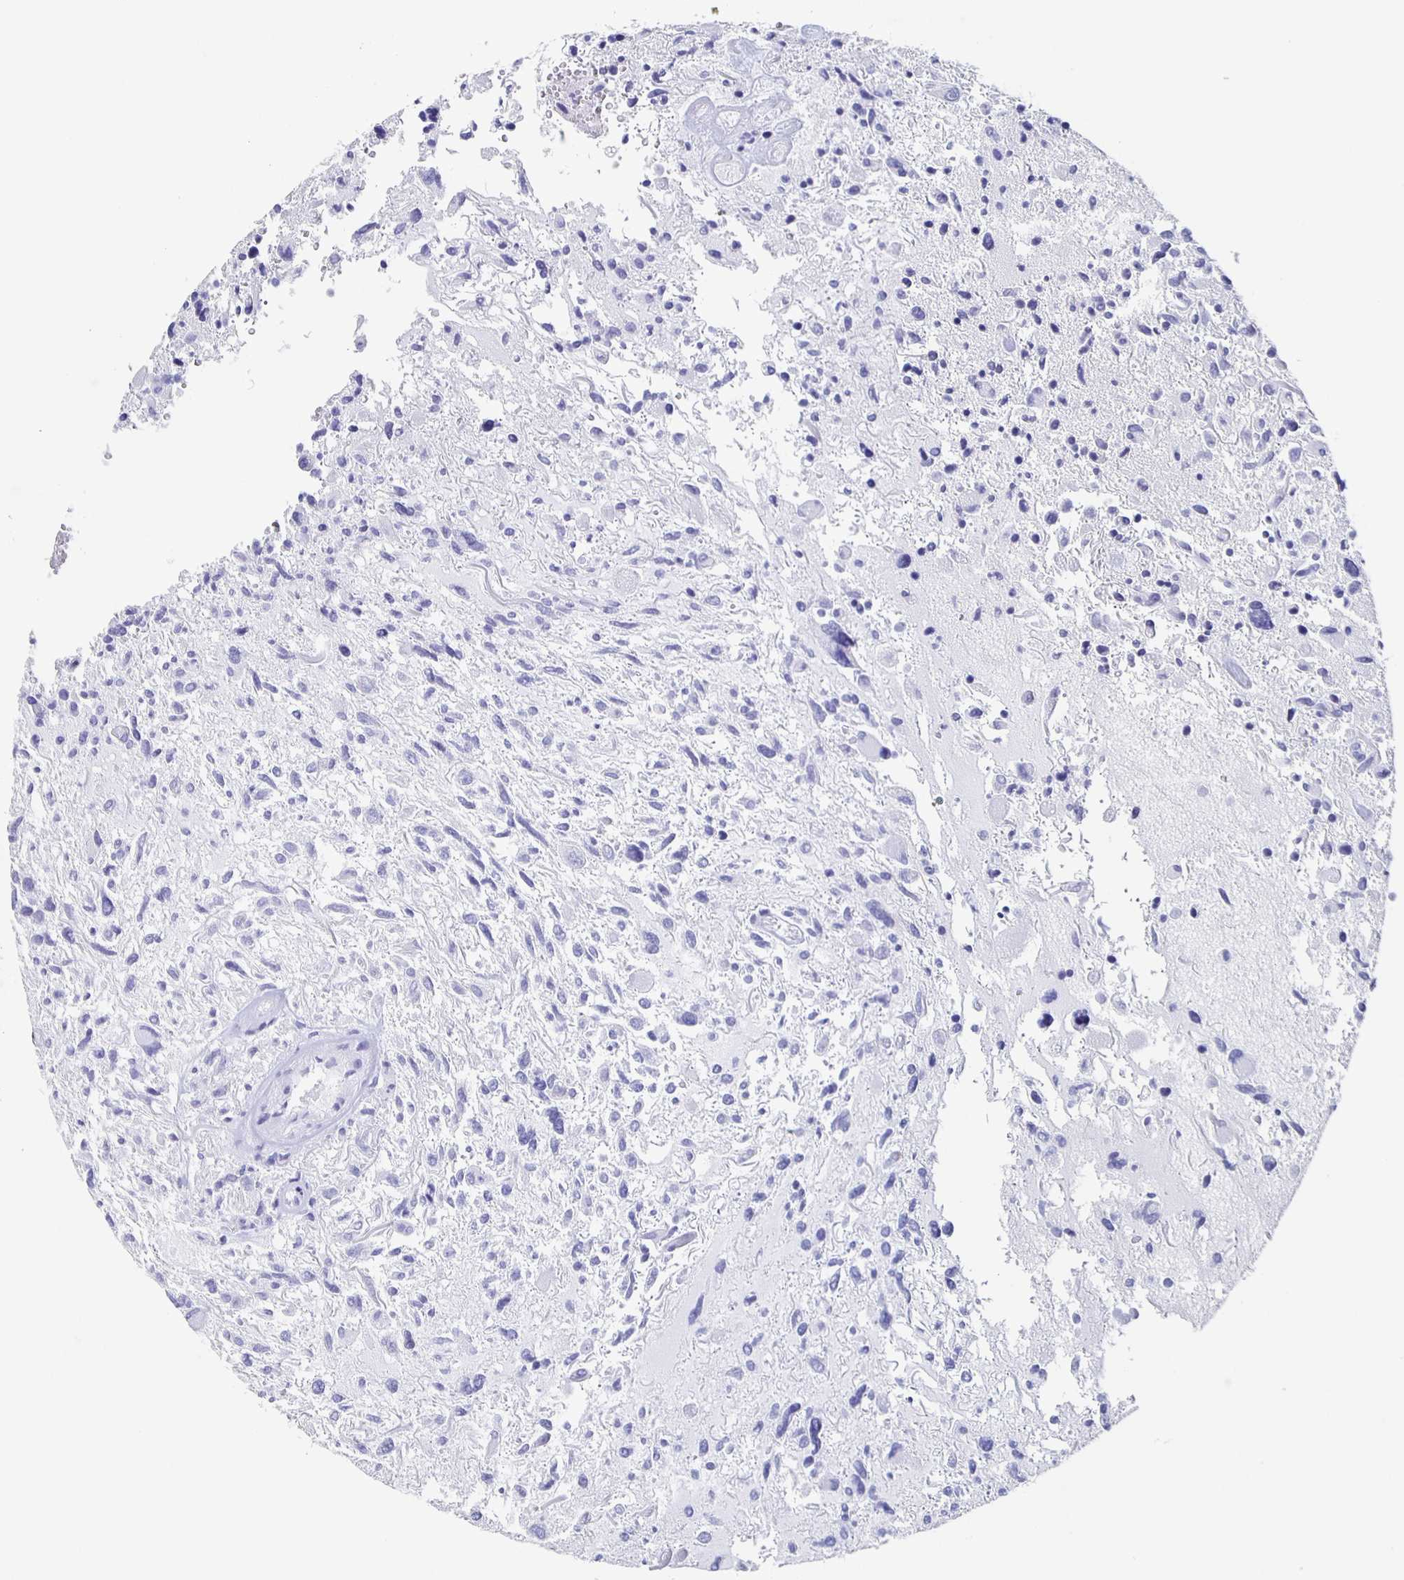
{"staining": {"intensity": "negative", "quantity": "none", "location": "none"}, "tissue": "glioma", "cell_type": "Tumor cells", "image_type": "cancer", "snomed": [{"axis": "morphology", "description": "Glioma, malignant, High grade"}, {"axis": "topography", "description": "Brain"}], "caption": "Immunohistochemistry (IHC) image of neoplastic tissue: glioma stained with DAB (3,3'-diaminobenzidine) demonstrates no significant protein staining in tumor cells.", "gene": "SLC34A2", "patient": {"sex": "female", "age": 11}}